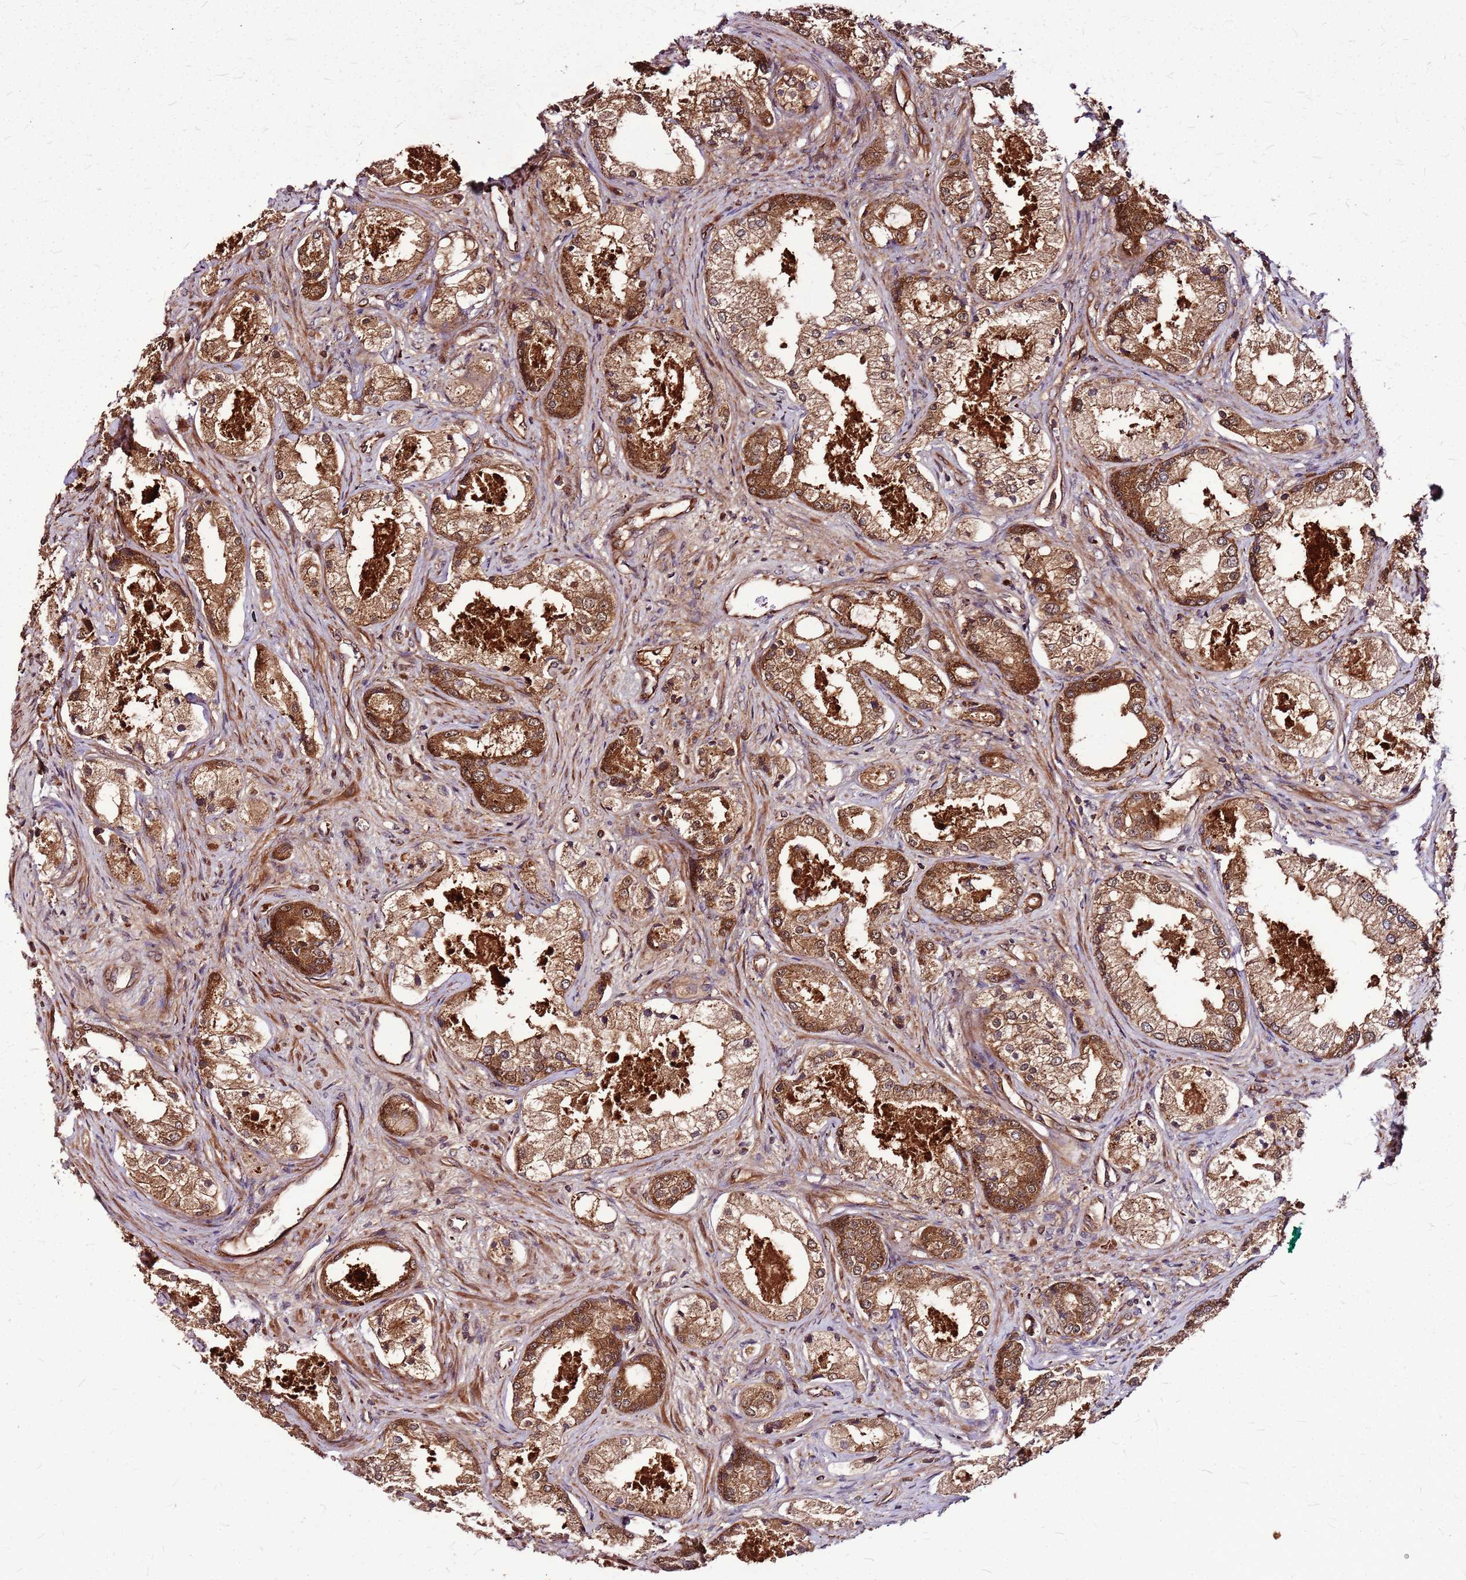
{"staining": {"intensity": "strong", "quantity": ">75%", "location": "cytoplasmic/membranous"}, "tissue": "prostate cancer", "cell_type": "Tumor cells", "image_type": "cancer", "snomed": [{"axis": "morphology", "description": "Adenocarcinoma, Low grade"}, {"axis": "topography", "description": "Prostate"}], "caption": "Approximately >75% of tumor cells in human prostate cancer (low-grade adenocarcinoma) show strong cytoplasmic/membranous protein positivity as visualized by brown immunohistochemical staining.", "gene": "LYPLAL1", "patient": {"sex": "male", "age": 68}}